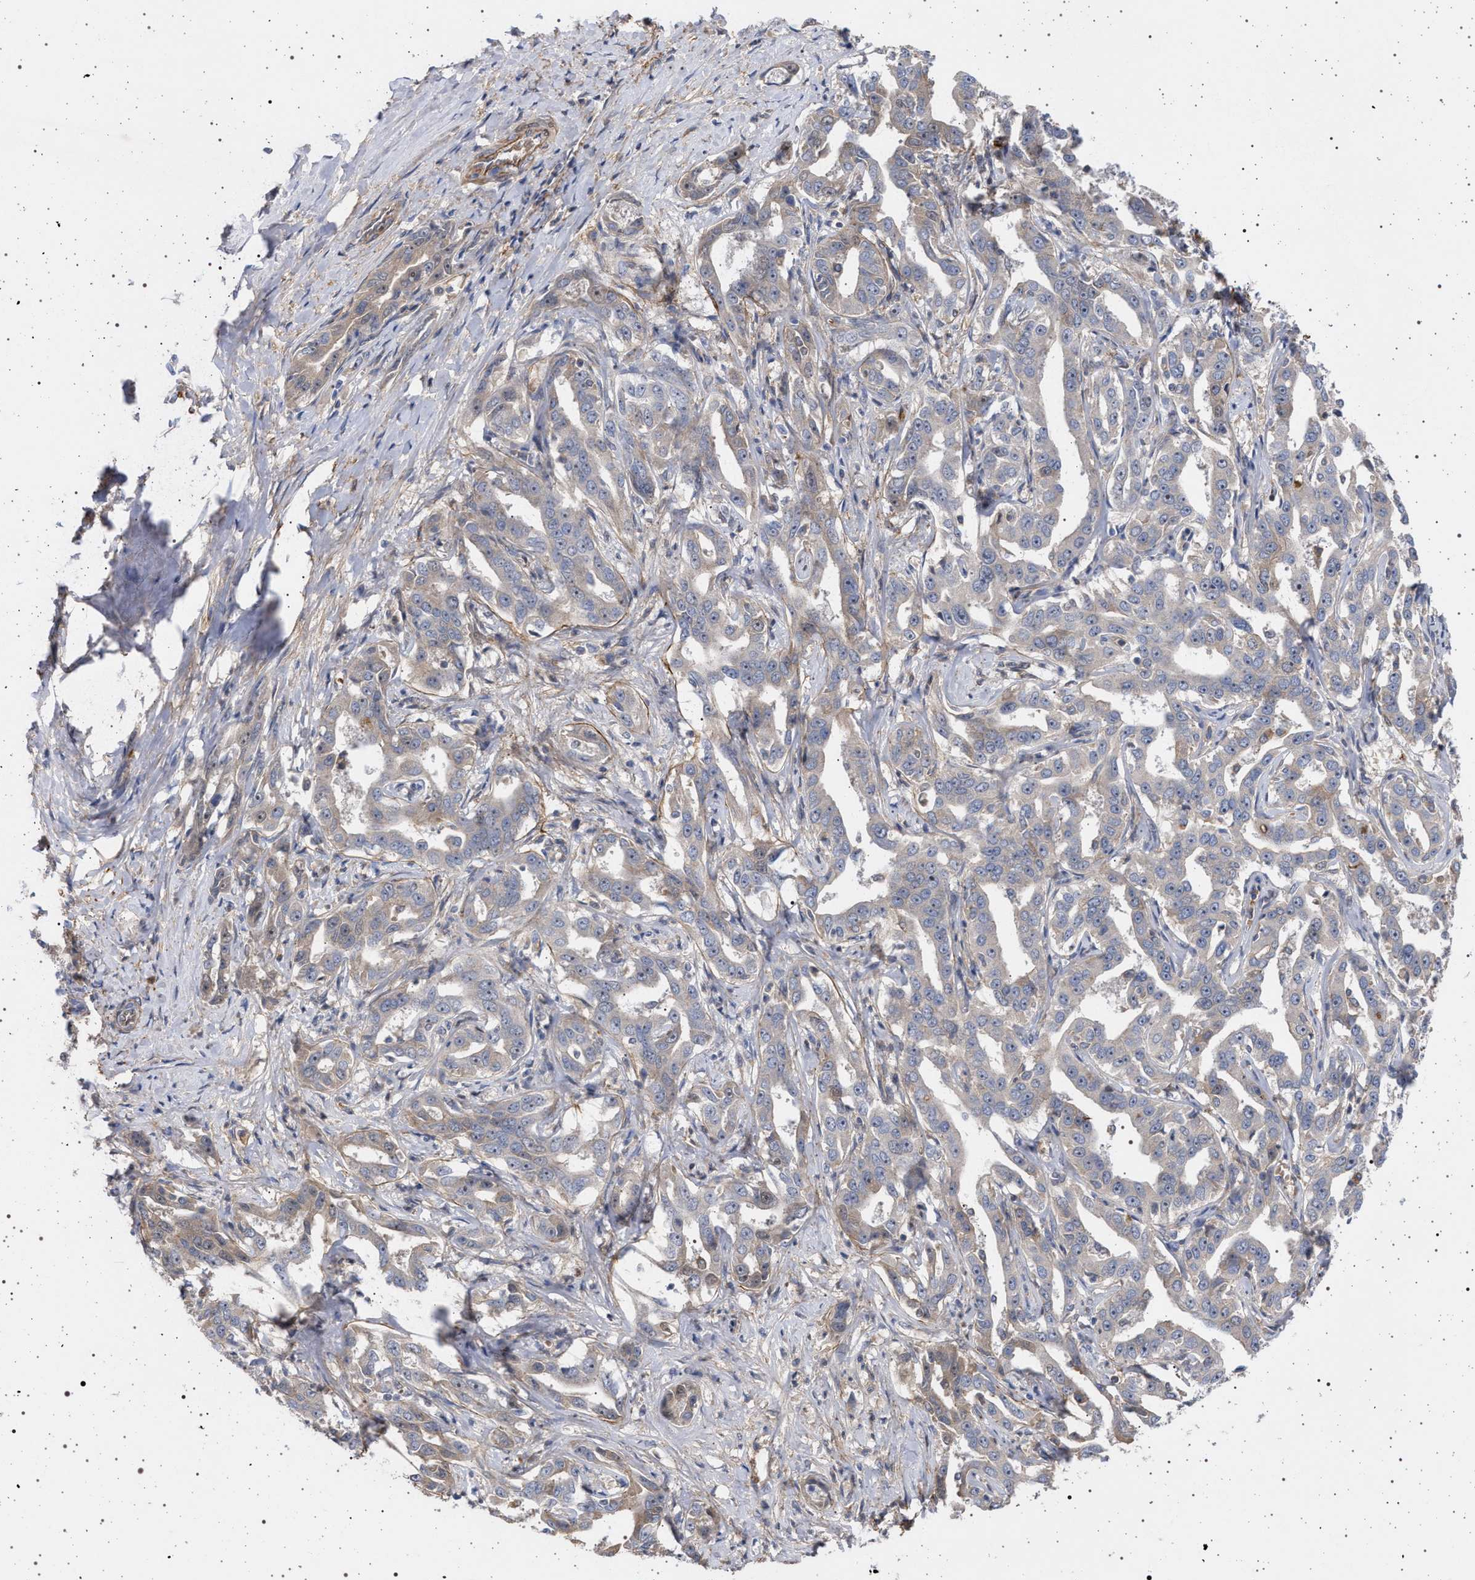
{"staining": {"intensity": "negative", "quantity": "none", "location": "none"}, "tissue": "liver cancer", "cell_type": "Tumor cells", "image_type": "cancer", "snomed": [{"axis": "morphology", "description": "Cholangiocarcinoma"}, {"axis": "topography", "description": "Liver"}], "caption": "DAB (3,3'-diaminobenzidine) immunohistochemical staining of human liver cholangiocarcinoma exhibits no significant staining in tumor cells.", "gene": "RBM48", "patient": {"sex": "male", "age": 59}}